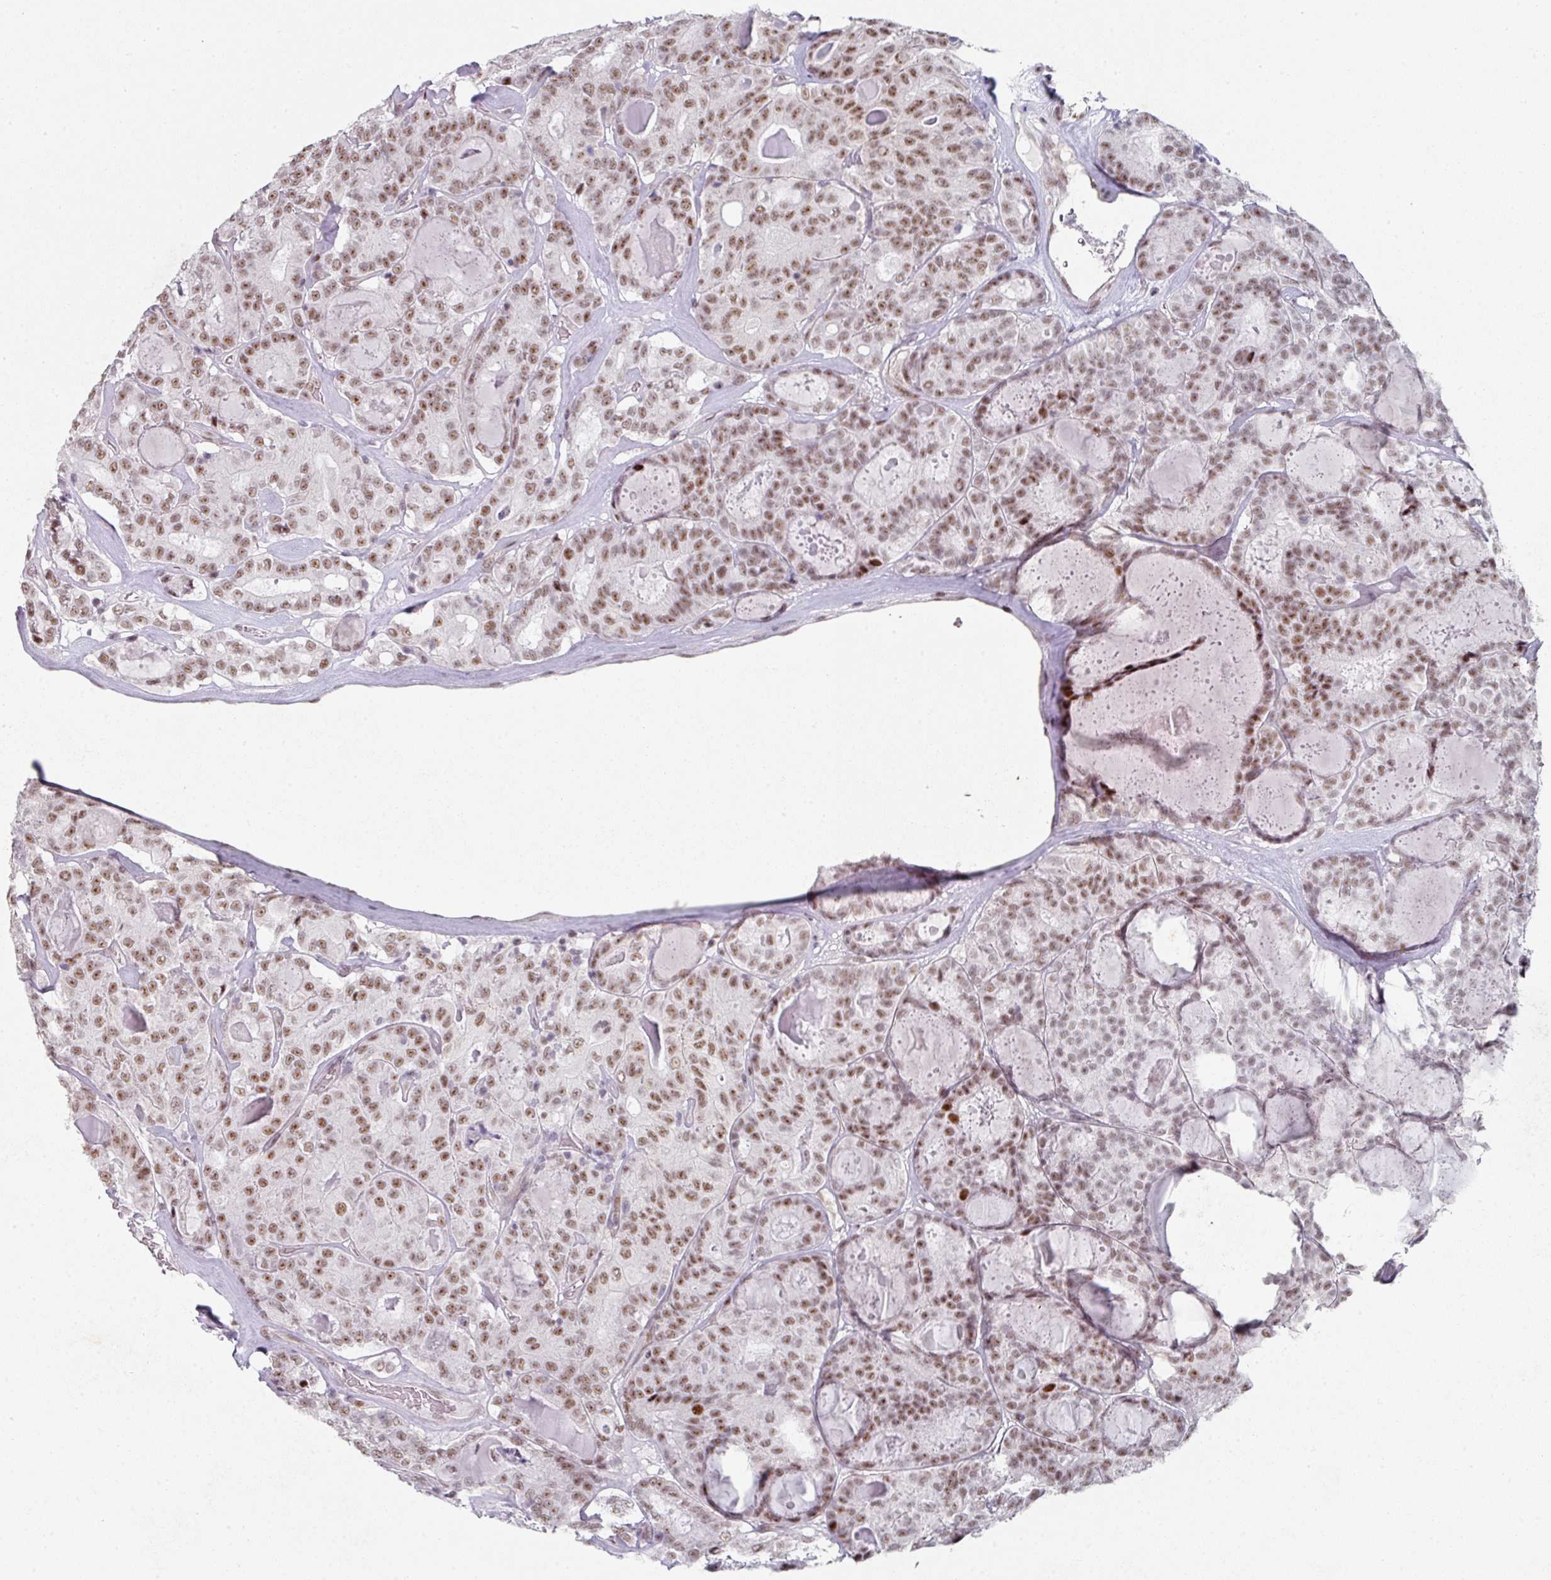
{"staining": {"intensity": "moderate", "quantity": ">75%", "location": "nuclear"}, "tissue": "thyroid cancer", "cell_type": "Tumor cells", "image_type": "cancer", "snomed": [{"axis": "morphology", "description": "Papillary adenocarcinoma, NOS"}, {"axis": "topography", "description": "Thyroid gland"}], "caption": "This is an image of IHC staining of papillary adenocarcinoma (thyroid), which shows moderate positivity in the nuclear of tumor cells.", "gene": "SF3B5", "patient": {"sex": "female", "age": 72}}